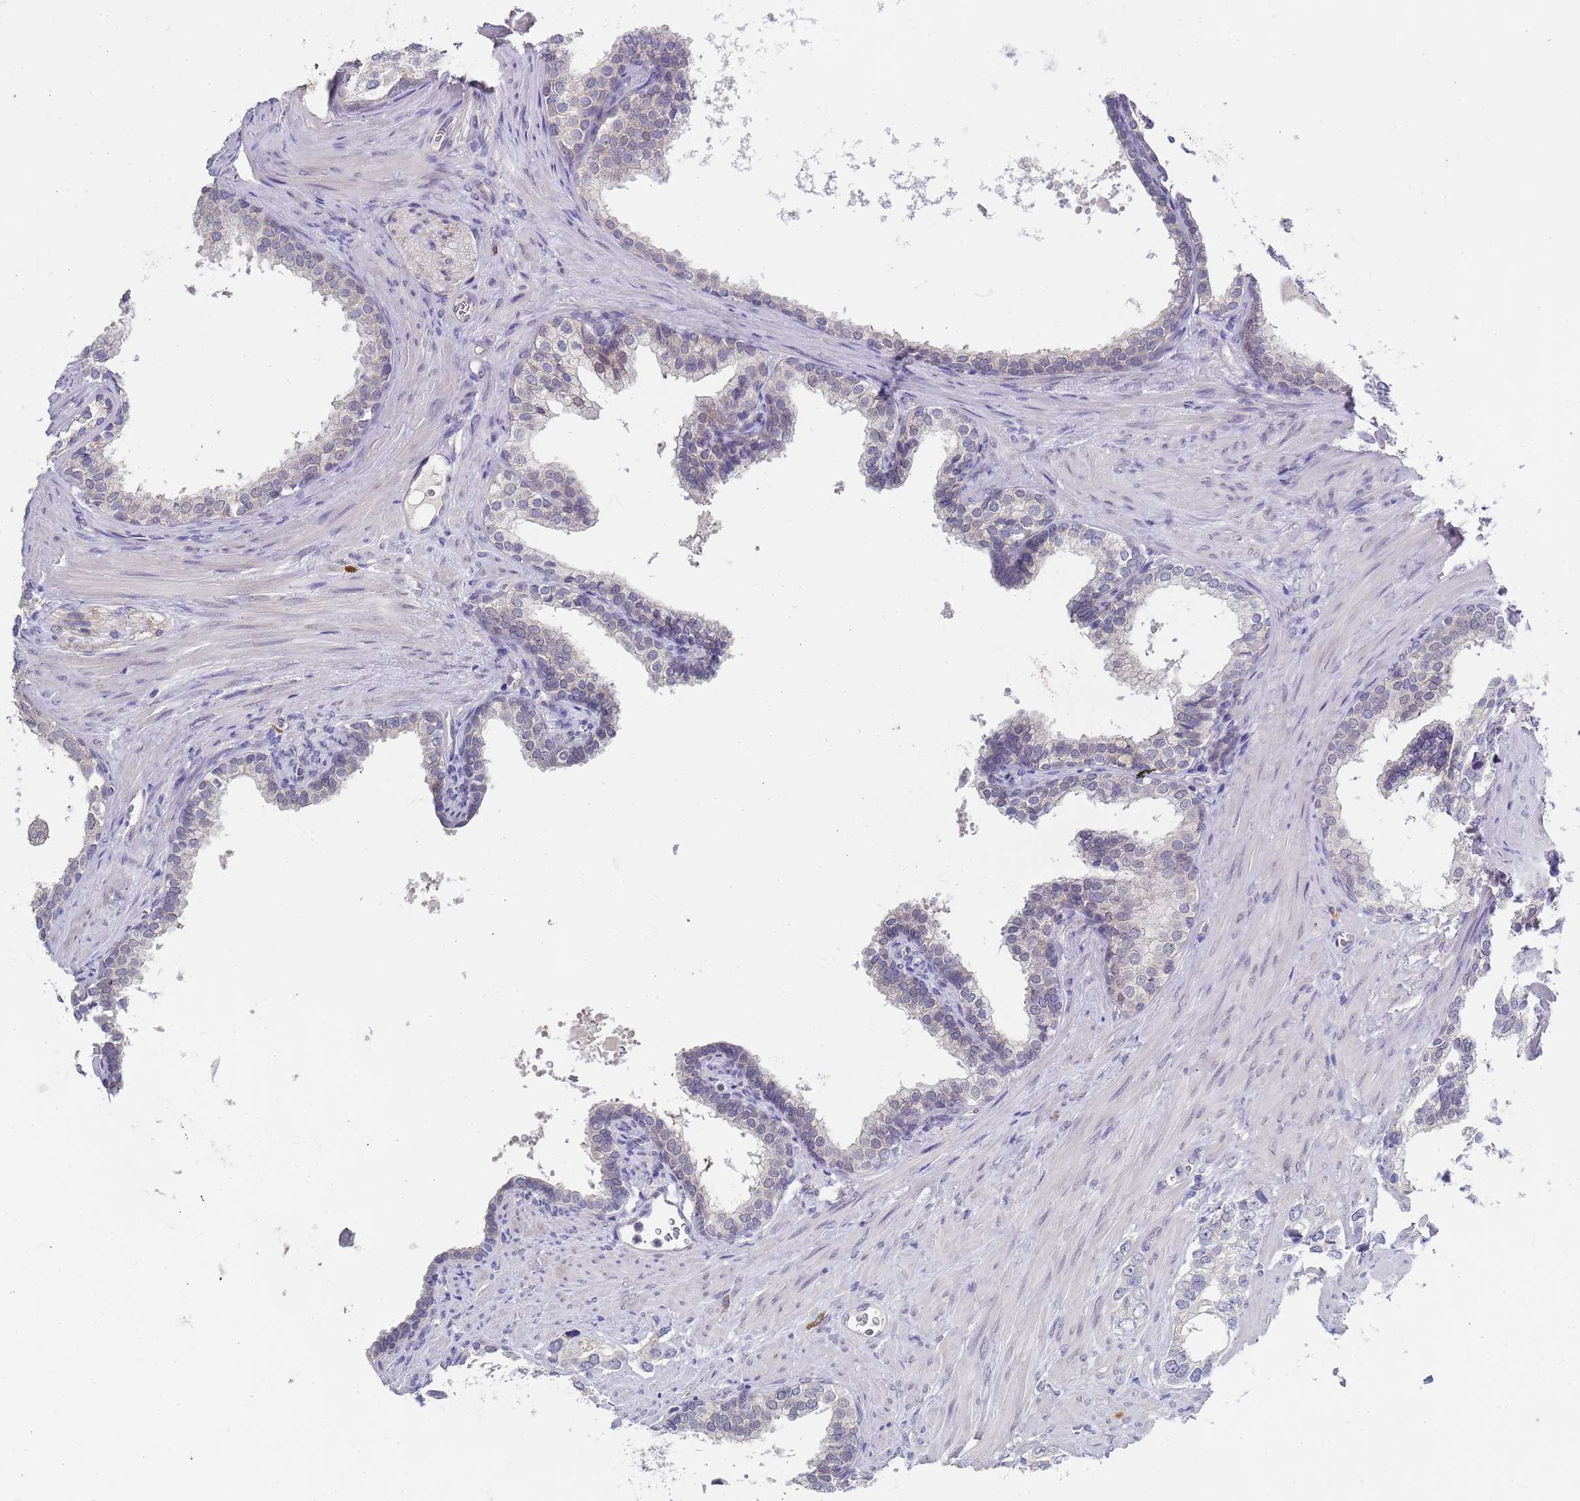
{"staining": {"intensity": "negative", "quantity": "none", "location": "none"}, "tissue": "prostate cancer", "cell_type": "Tumor cells", "image_type": "cancer", "snomed": [{"axis": "morphology", "description": "Adenocarcinoma, High grade"}, {"axis": "topography", "description": "Prostate"}], "caption": "Human prostate cancer (adenocarcinoma (high-grade)) stained for a protein using IHC displays no expression in tumor cells.", "gene": "TRMT10A", "patient": {"sex": "male", "age": 66}}